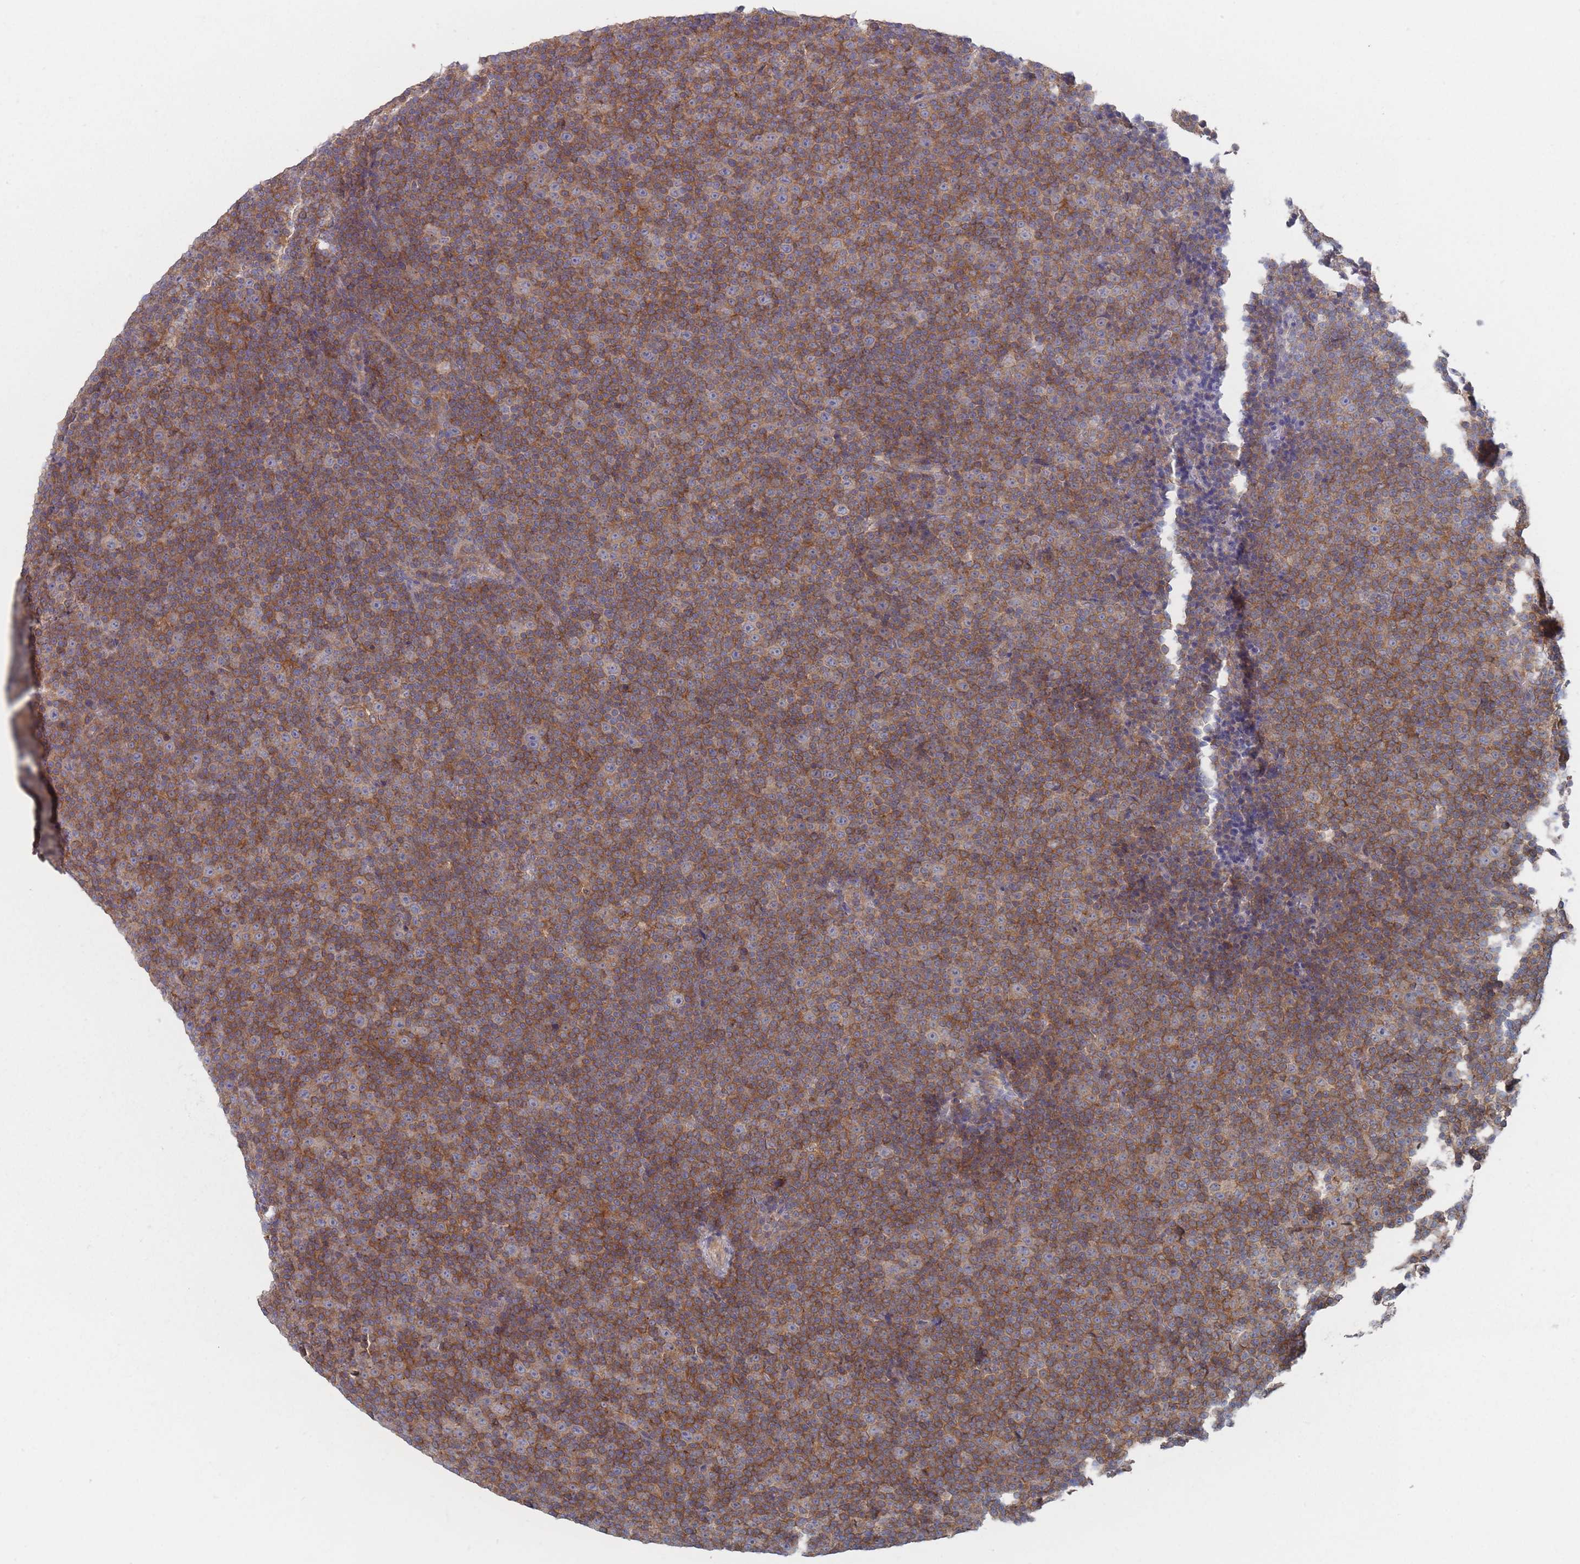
{"staining": {"intensity": "moderate", "quantity": ">75%", "location": "cytoplasmic/membranous"}, "tissue": "lymphoma", "cell_type": "Tumor cells", "image_type": "cancer", "snomed": [{"axis": "morphology", "description": "Malignant lymphoma, non-Hodgkin's type, Low grade"}, {"axis": "topography", "description": "Lymph node"}], "caption": "Immunohistochemical staining of malignant lymphoma, non-Hodgkin's type (low-grade) displays medium levels of moderate cytoplasmic/membranous protein positivity in approximately >75% of tumor cells.", "gene": "EFCC1", "patient": {"sex": "female", "age": 67}}